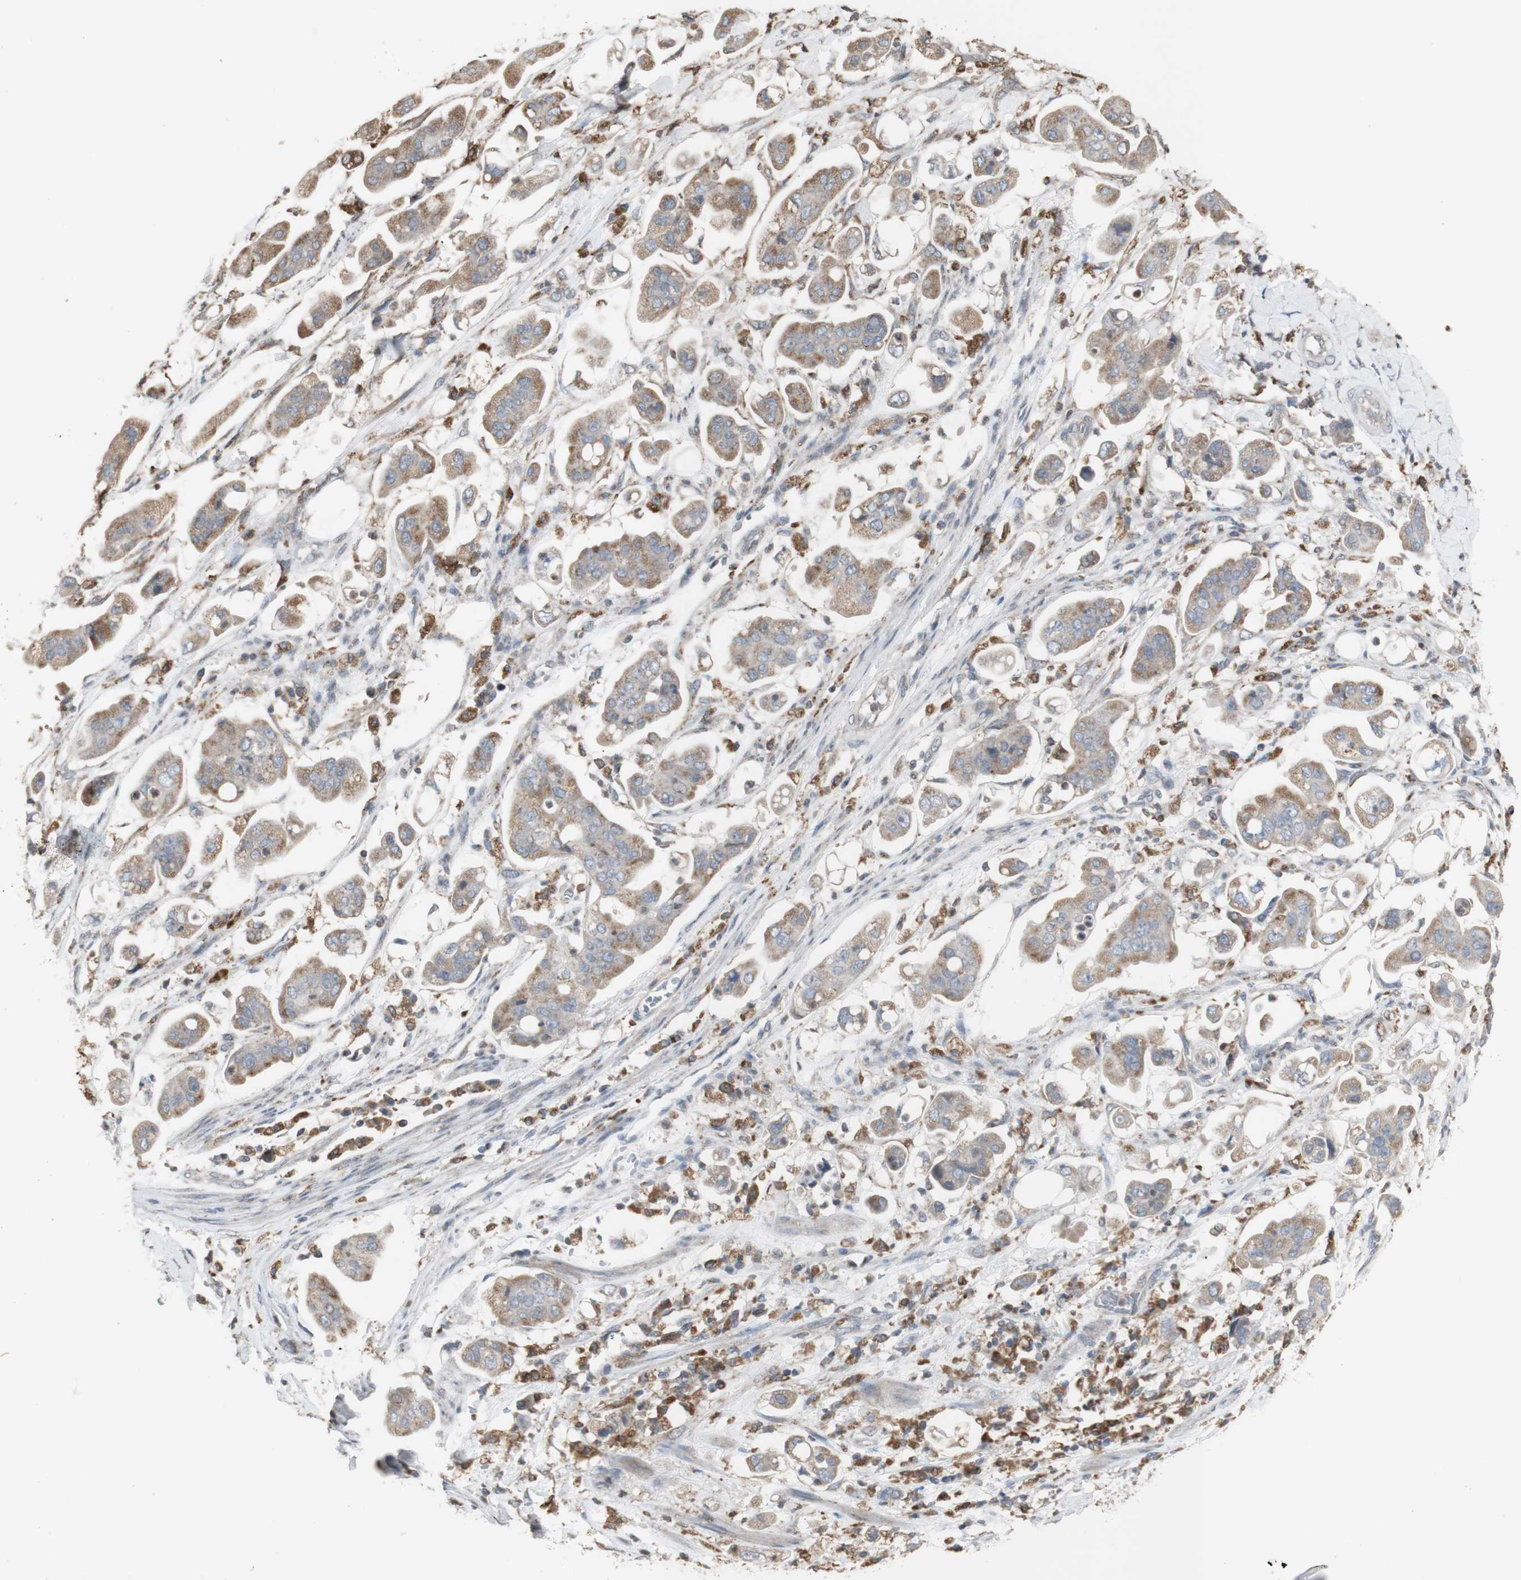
{"staining": {"intensity": "moderate", "quantity": ">75%", "location": "cytoplasmic/membranous"}, "tissue": "stomach cancer", "cell_type": "Tumor cells", "image_type": "cancer", "snomed": [{"axis": "morphology", "description": "Adenocarcinoma, NOS"}, {"axis": "topography", "description": "Stomach"}], "caption": "Human stomach adenocarcinoma stained with a protein marker displays moderate staining in tumor cells.", "gene": "ATP6V1E1", "patient": {"sex": "male", "age": 62}}